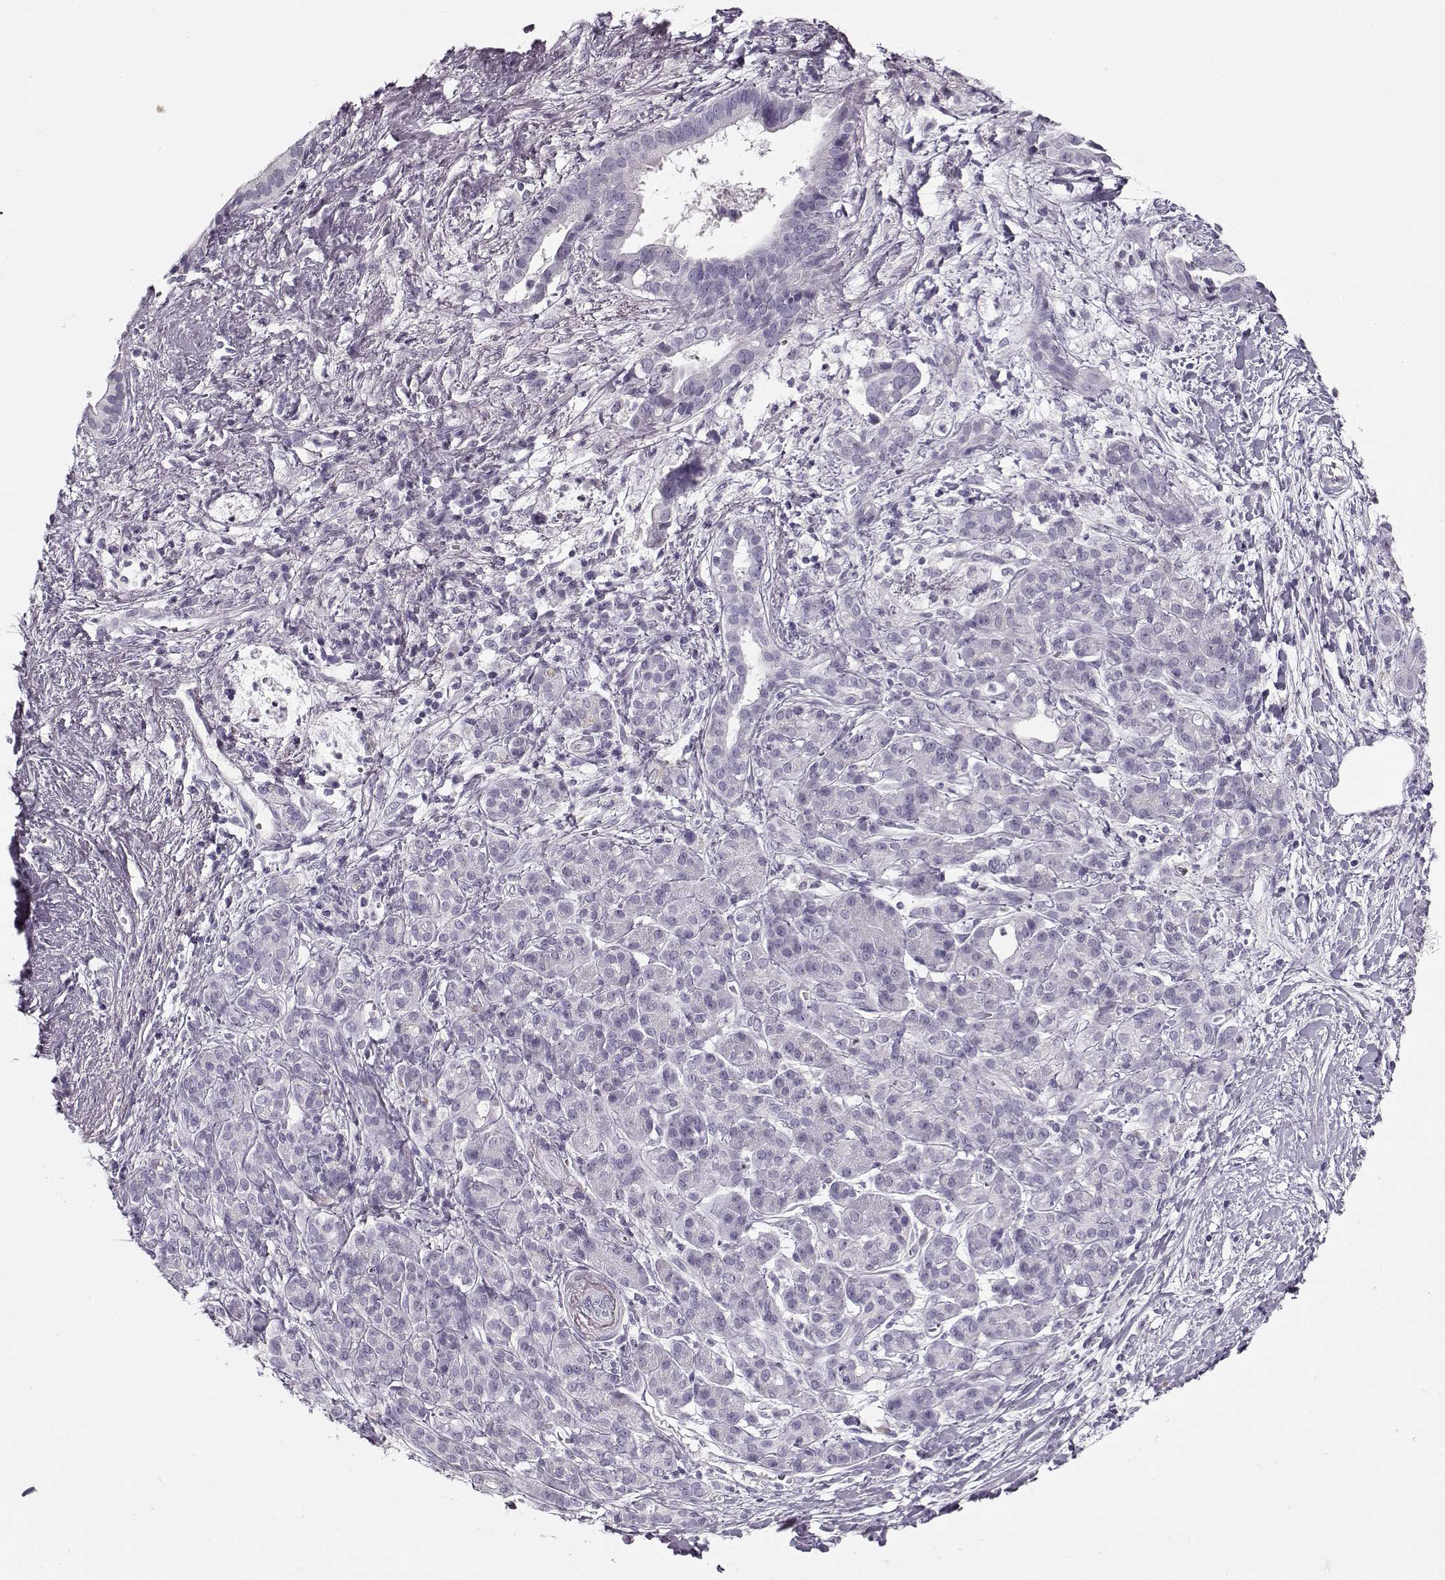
{"staining": {"intensity": "negative", "quantity": "none", "location": "none"}, "tissue": "pancreatic cancer", "cell_type": "Tumor cells", "image_type": "cancer", "snomed": [{"axis": "morphology", "description": "Adenocarcinoma, NOS"}, {"axis": "topography", "description": "Pancreas"}], "caption": "Tumor cells show no significant protein expression in adenocarcinoma (pancreatic).", "gene": "PNMT", "patient": {"sex": "male", "age": 61}}